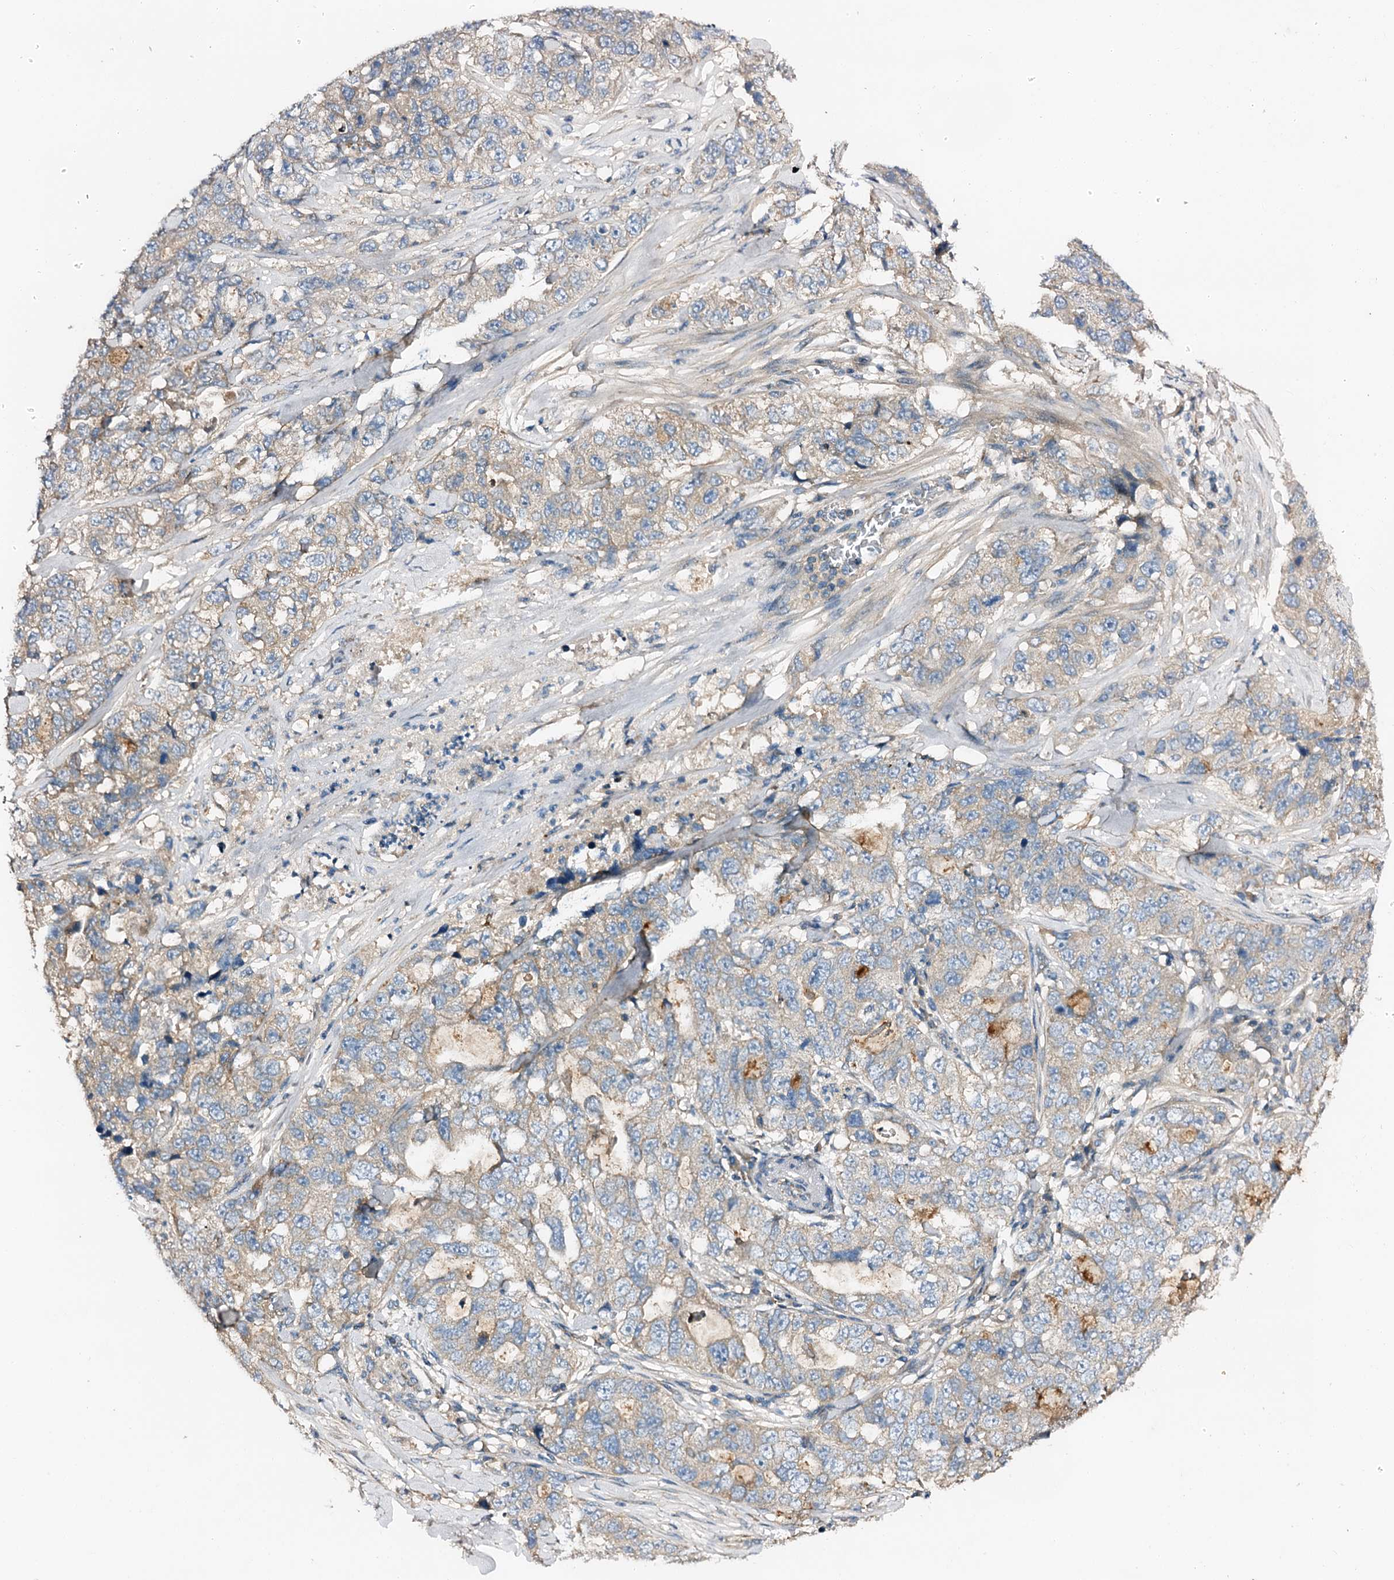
{"staining": {"intensity": "weak", "quantity": "<25%", "location": "cytoplasmic/membranous"}, "tissue": "lung cancer", "cell_type": "Tumor cells", "image_type": "cancer", "snomed": [{"axis": "morphology", "description": "Adenocarcinoma, NOS"}, {"axis": "topography", "description": "Lung"}], "caption": "Immunohistochemistry (IHC) photomicrograph of neoplastic tissue: lung cancer (adenocarcinoma) stained with DAB (3,3'-diaminobenzidine) reveals no significant protein expression in tumor cells. (DAB (3,3'-diaminobenzidine) immunohistochemistry (IHC) with hematoxylin counter stain).", "gene": "FIBIN", "patient": {"sex": "female", "age": 51}}